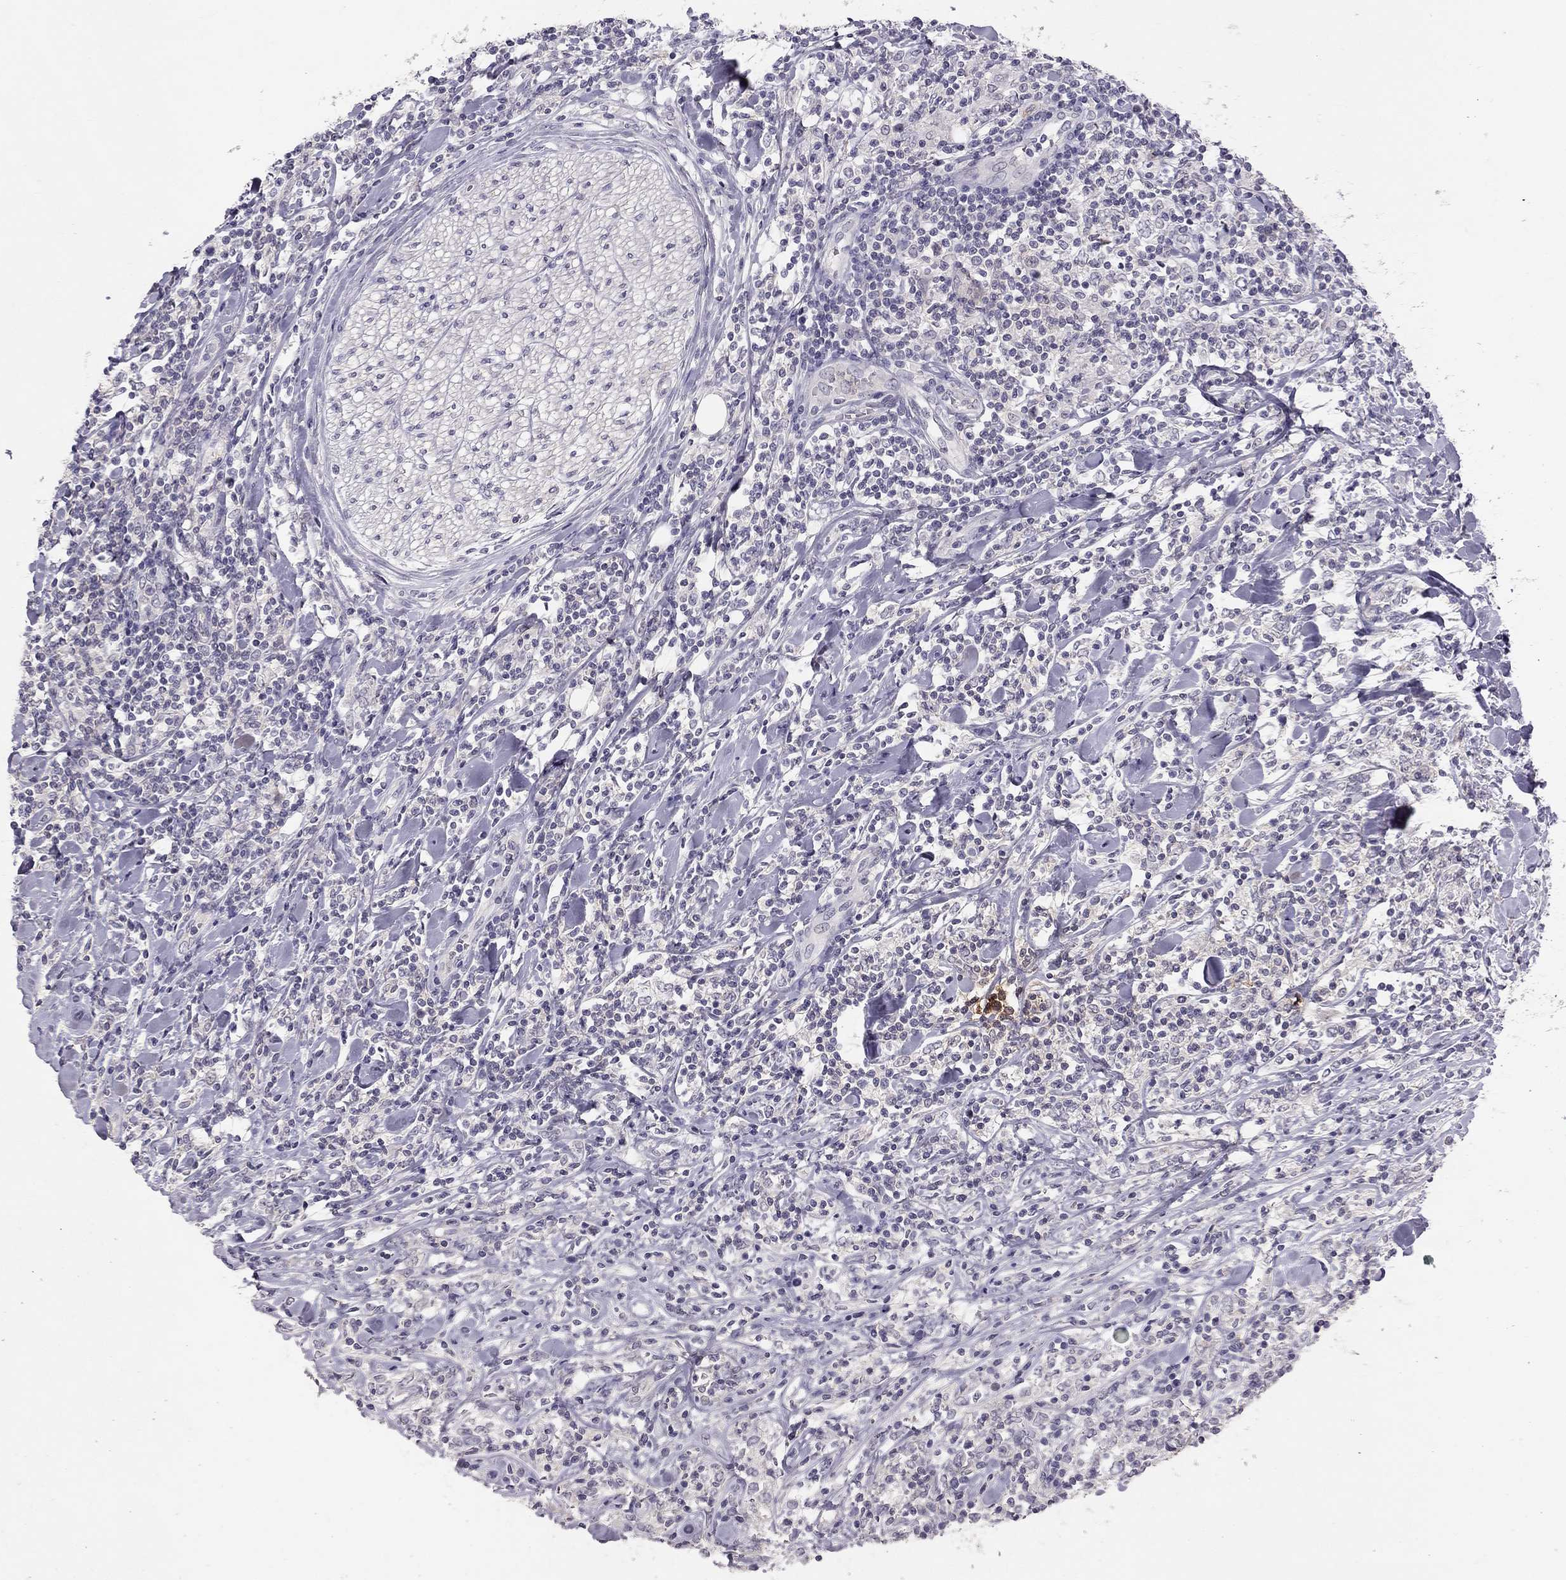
{"staining": {"intensity": "negative", "quantity": "none", "location": "none"}, "tissue": "lymphoma", "cell_type": "Tumor cells", "image_type": "cancer", "snomed": [{"axis": "morphology", "description": "Malignant lymphoma, non-Hodgkin's type, High grade"}, {"axis": "topography", "description": "Lymph node"}], "caption": "There is no significant staining in tumor cells of lymphoma.", "gene": "ADORA2A", "patient": {"sex": "female", "age": 84}}